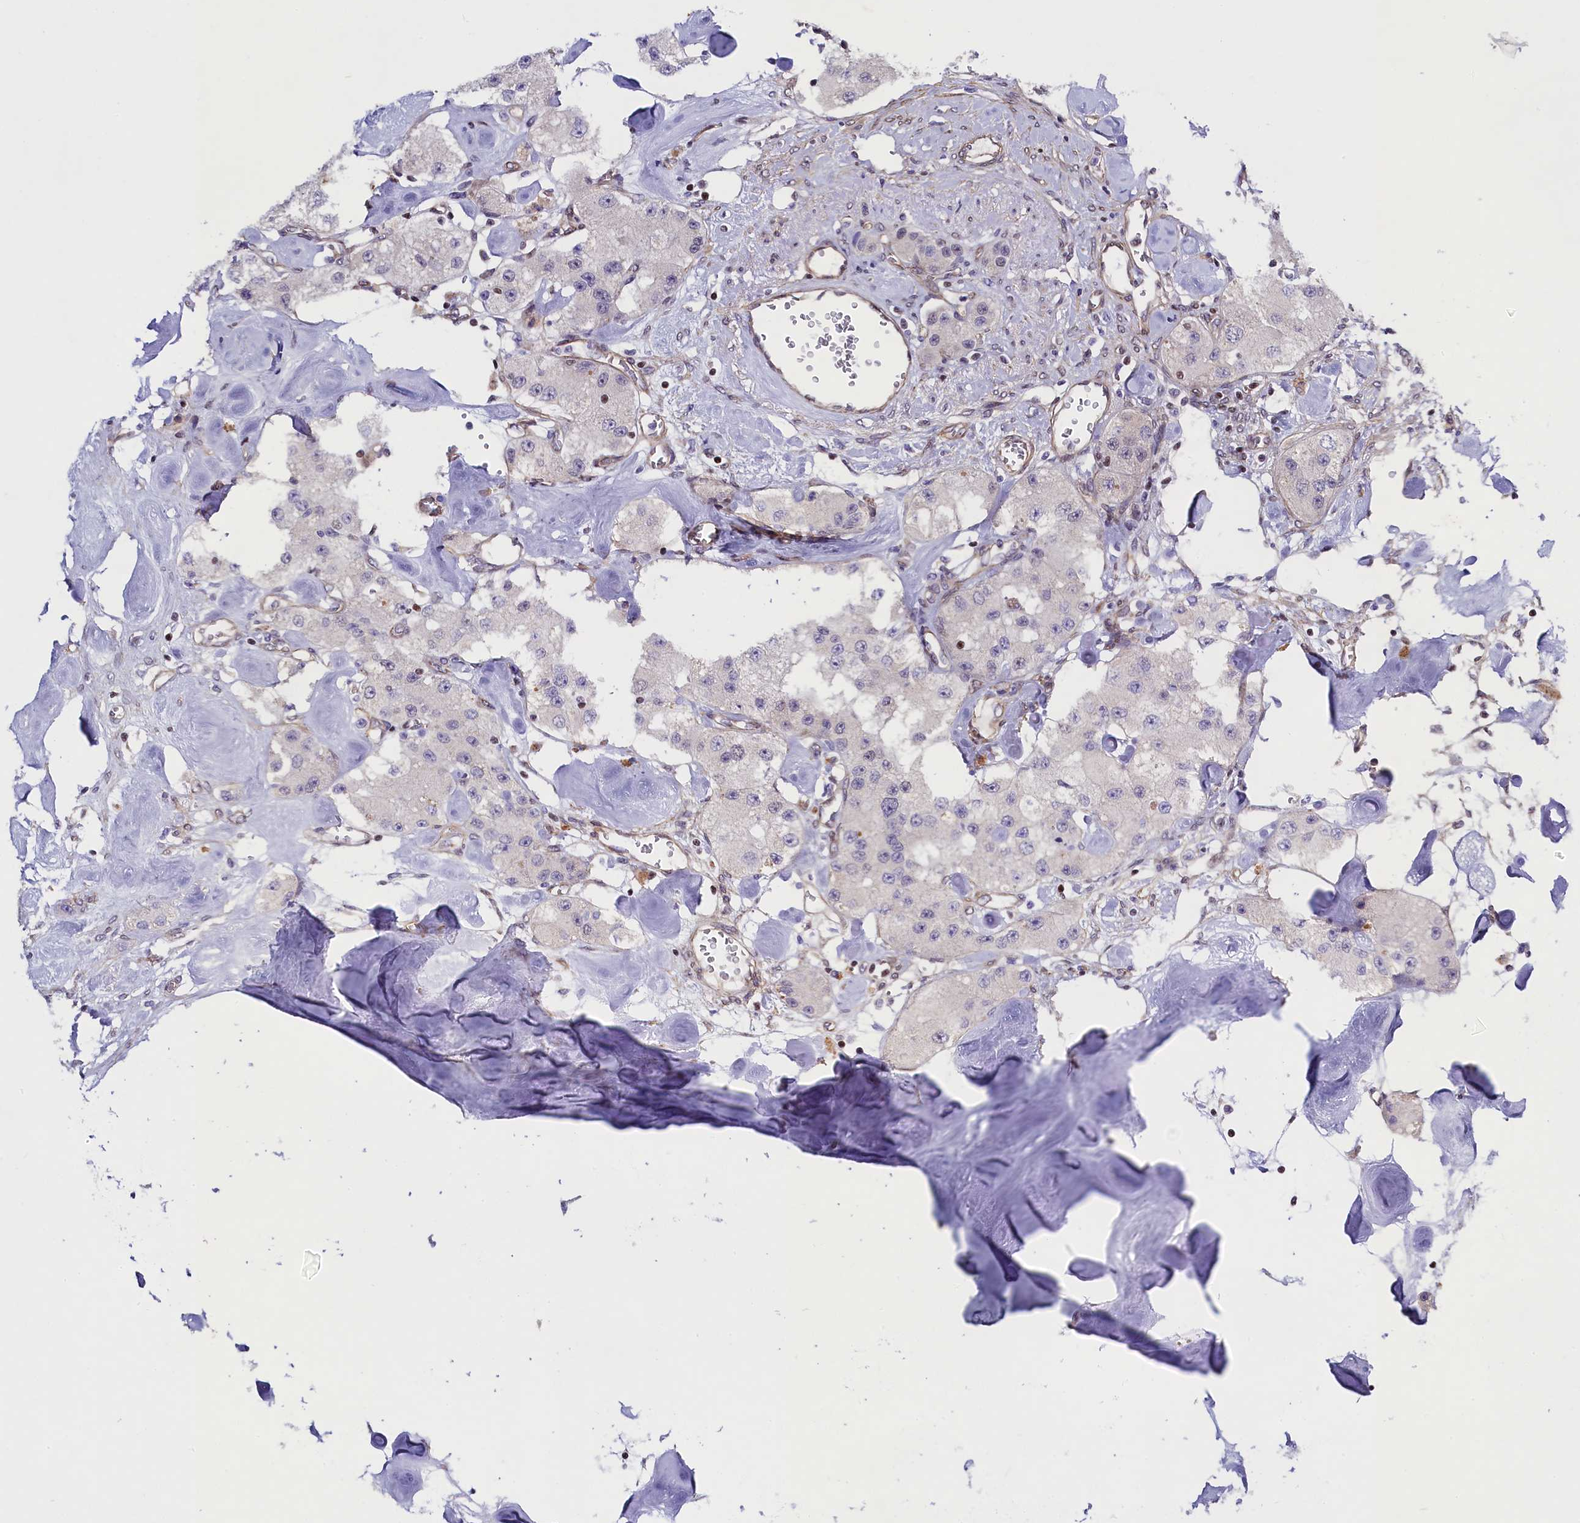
{"staining": {"intensity": "negative", "quantity": "none", "location": "none"}, "tissue": "carcinoid", "cell_type": "Tumor cells", "image_type": "cancer", "snomed": [{"axis": "morphology", "description": "Carcinoid, malignant, NOS"}, {"axis": "topography", "description": "Pancreas"}], "caption": "A high-resolution micrograph shows immunohistochemistry (IHC) staining of carcinoid (malignant), which reveals no significant positivity in tumor cells. The staining is performed using DAB (3,3'-diaminobenzidine) brown chromogen with nuclei counter-stained in using hematoxylin.", "gene": "SP4", "patient": {"sex": "male", "age": 41}}